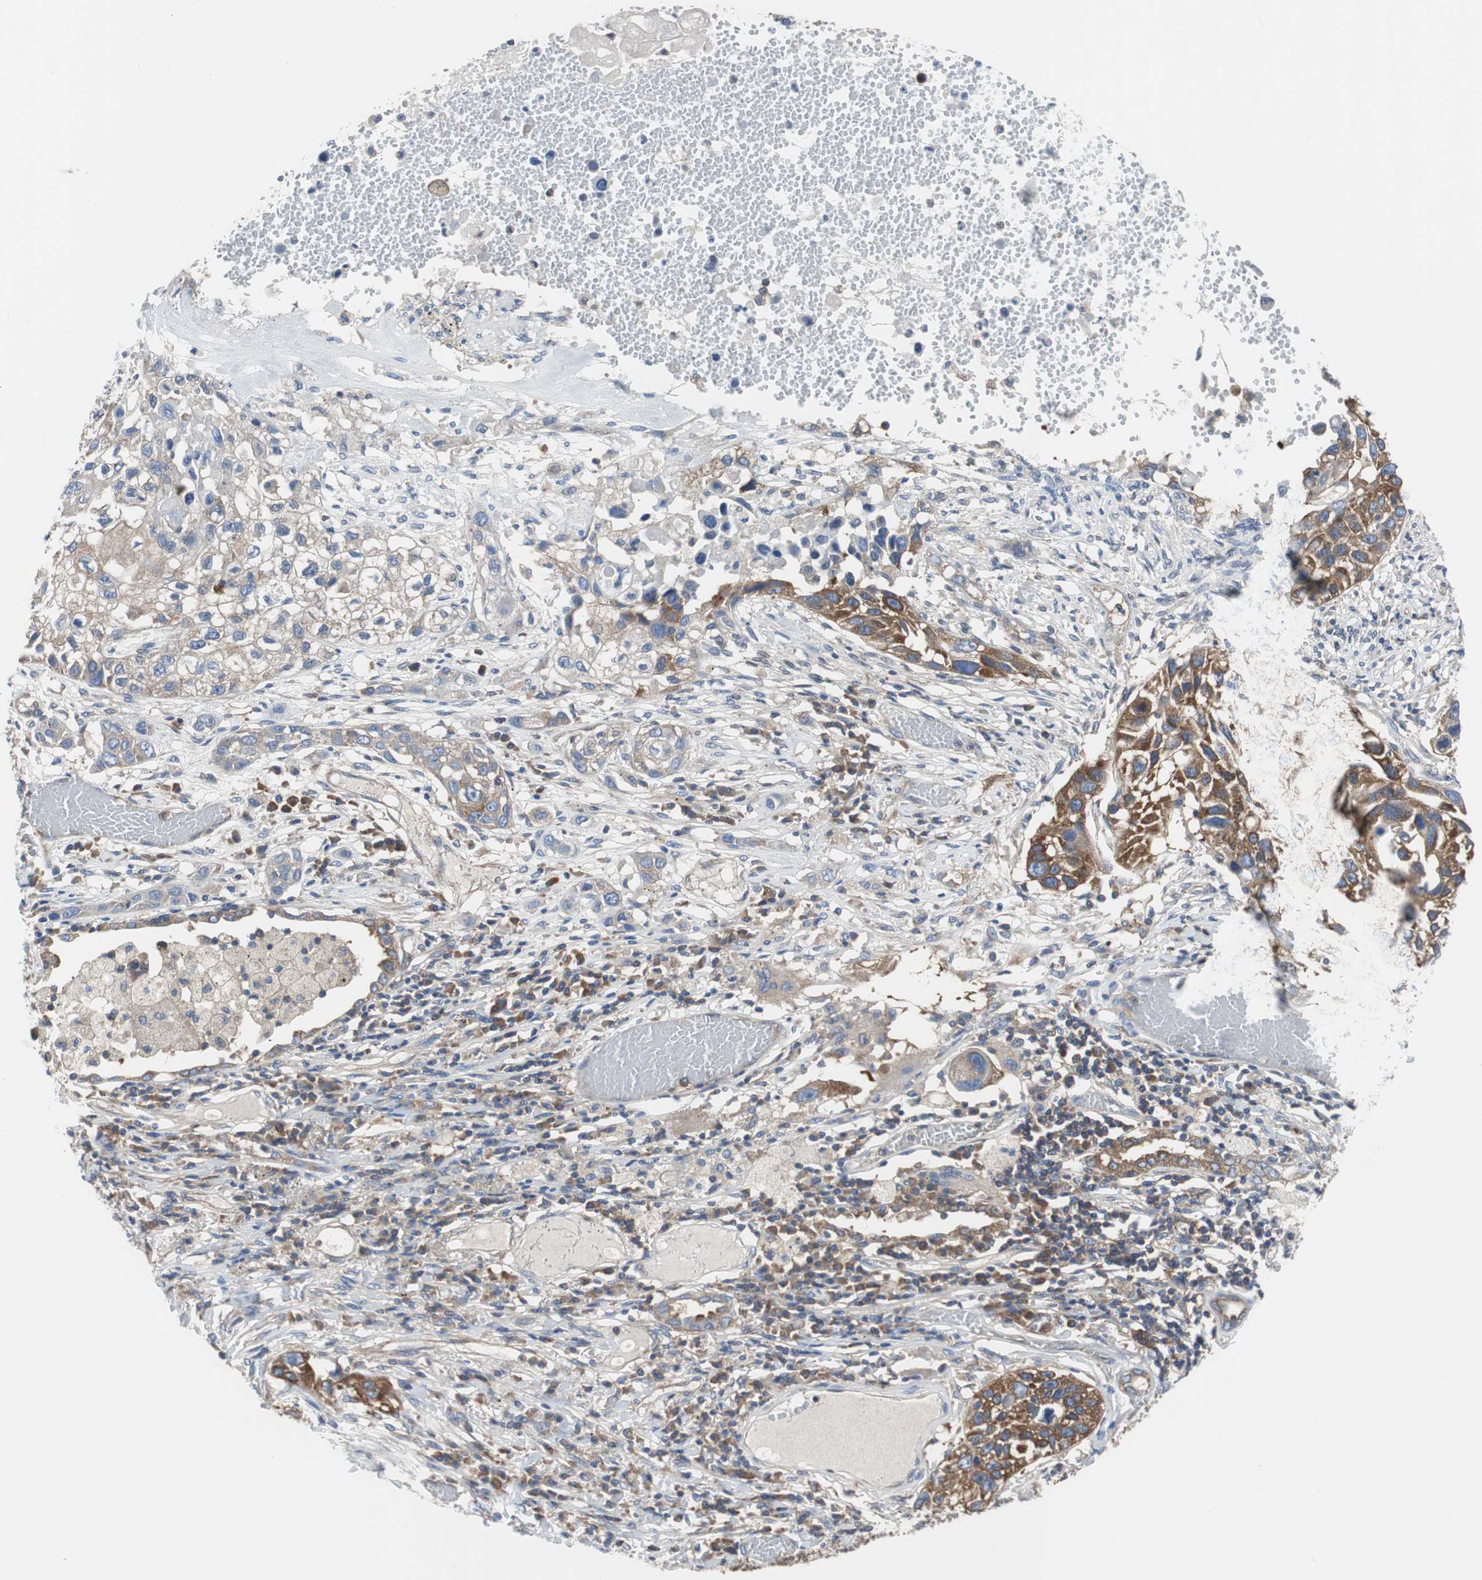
{"staining": {"intensity": "moderate", "quantity": ">75%", "location": "cytoplasmic/membranous"}, "tissue": "lung cancer", "cell_type": "Tumor cells", "image_type": "cancer", "snomed": [{"axis": "morphology", "description": "Squamous cell carcinoma, NOS"}, {"axis": "topography", "description": "Lung"}], "caption": "Lung squamous cell carcinoma tissue demonstrates moderate cytoplasmic/membranous positivity in about >75% of tumor cells, visualized by immunohistochemistry. (Stains: DAB in brown, nuclei in blue, Microscopy: brightfield microscopy at high magnification).", "gene": "BRAF", "patient": {"sex": "male", "age": 71}}